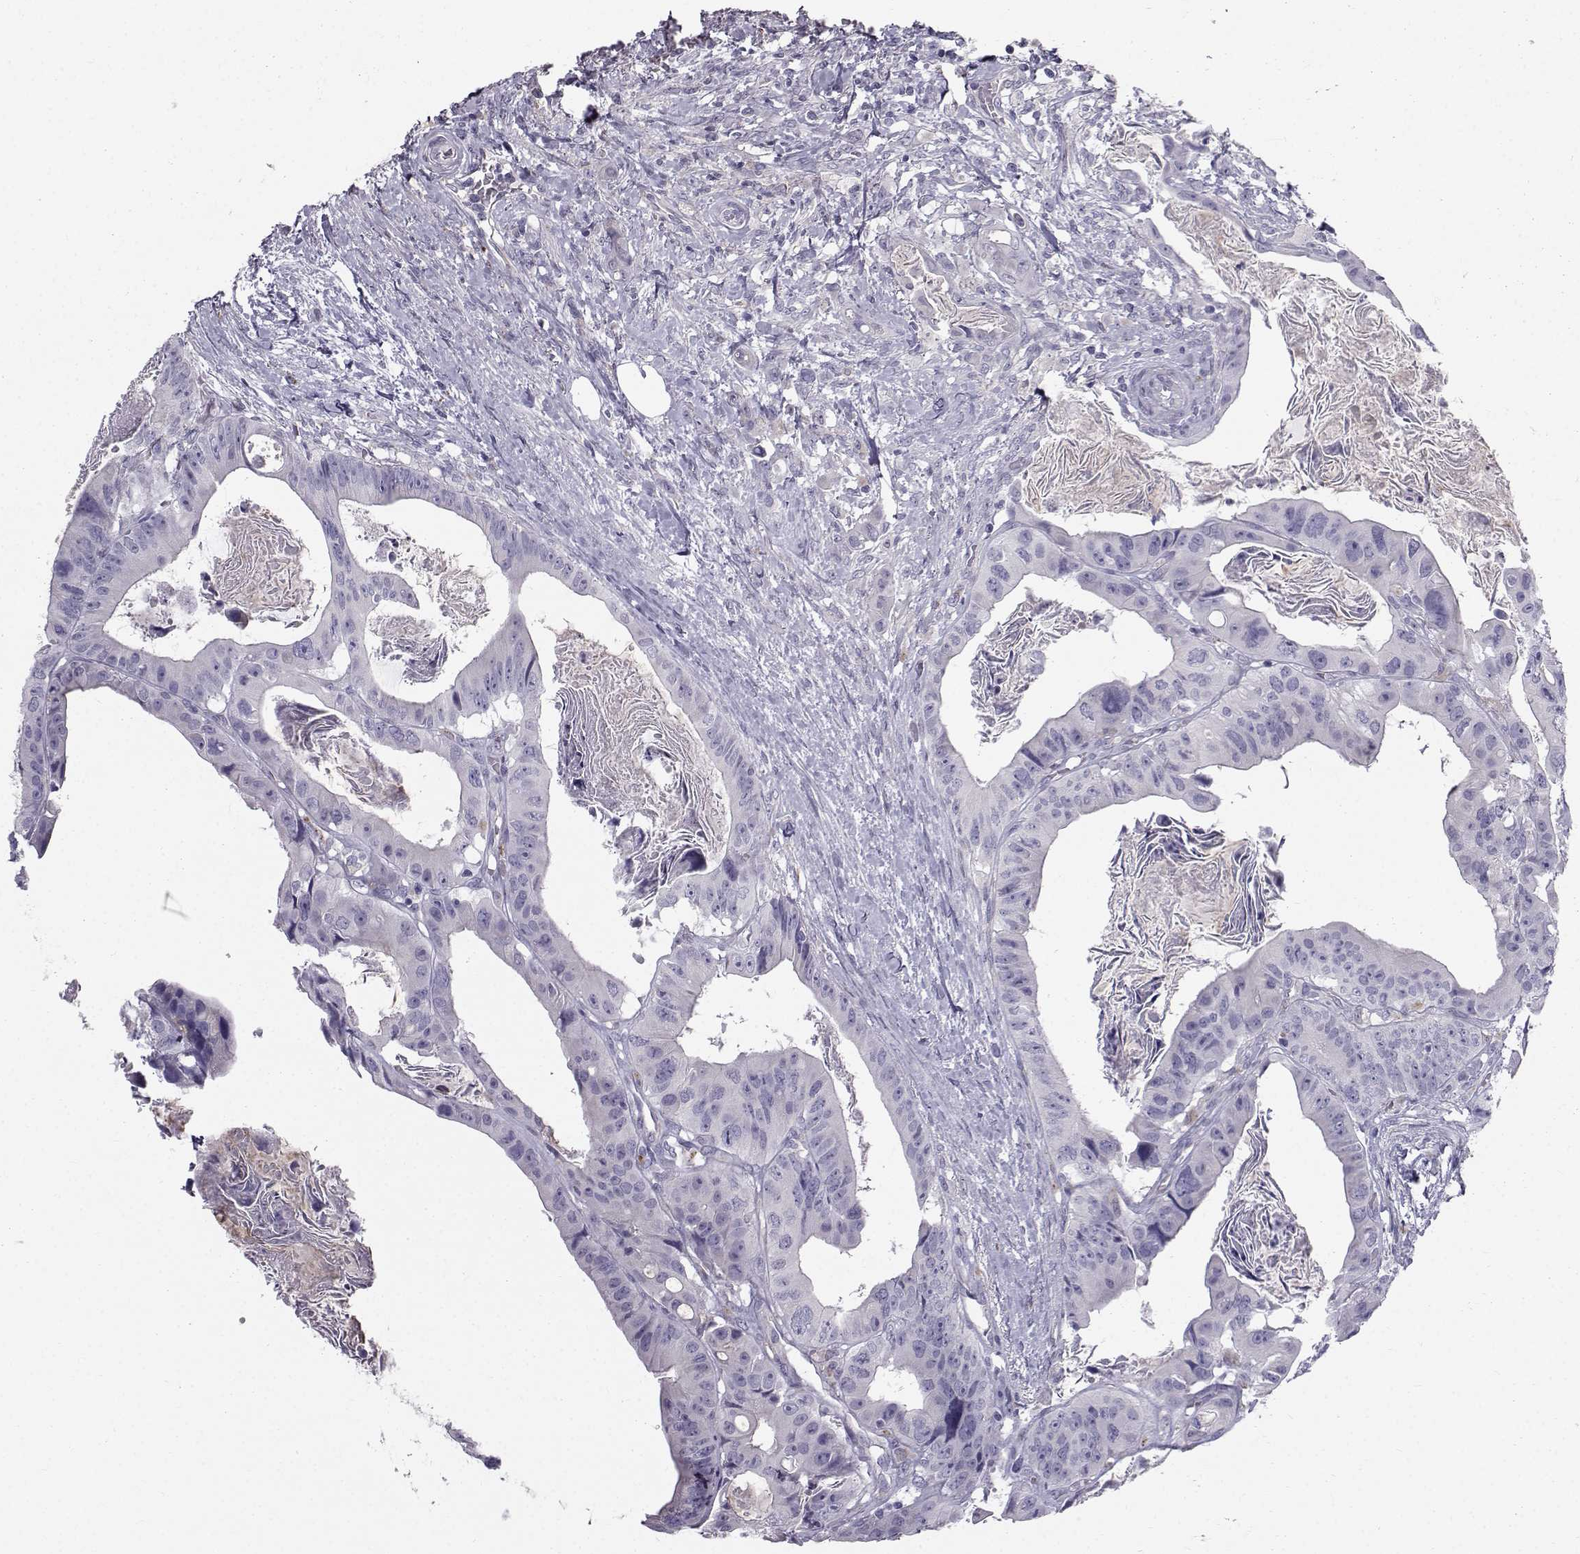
{"staining": {"intensity": "negative", "quantity": "none", "location": "none"}, "tissue": "colorectal cancer", "cell_type": "Tumor cells", "image_type": "cancer", "snomed": [{"axis": "morphology", "description": "Adenocarcinoma, NOS"}, {"axis": "topography", "description": "Rectum"}], "caption": "Tumor cells show no significant positivity in adenocarcinoma (colorectal).", "gene": "CALCR", "patient": {"sex": "male", "age": 64}}